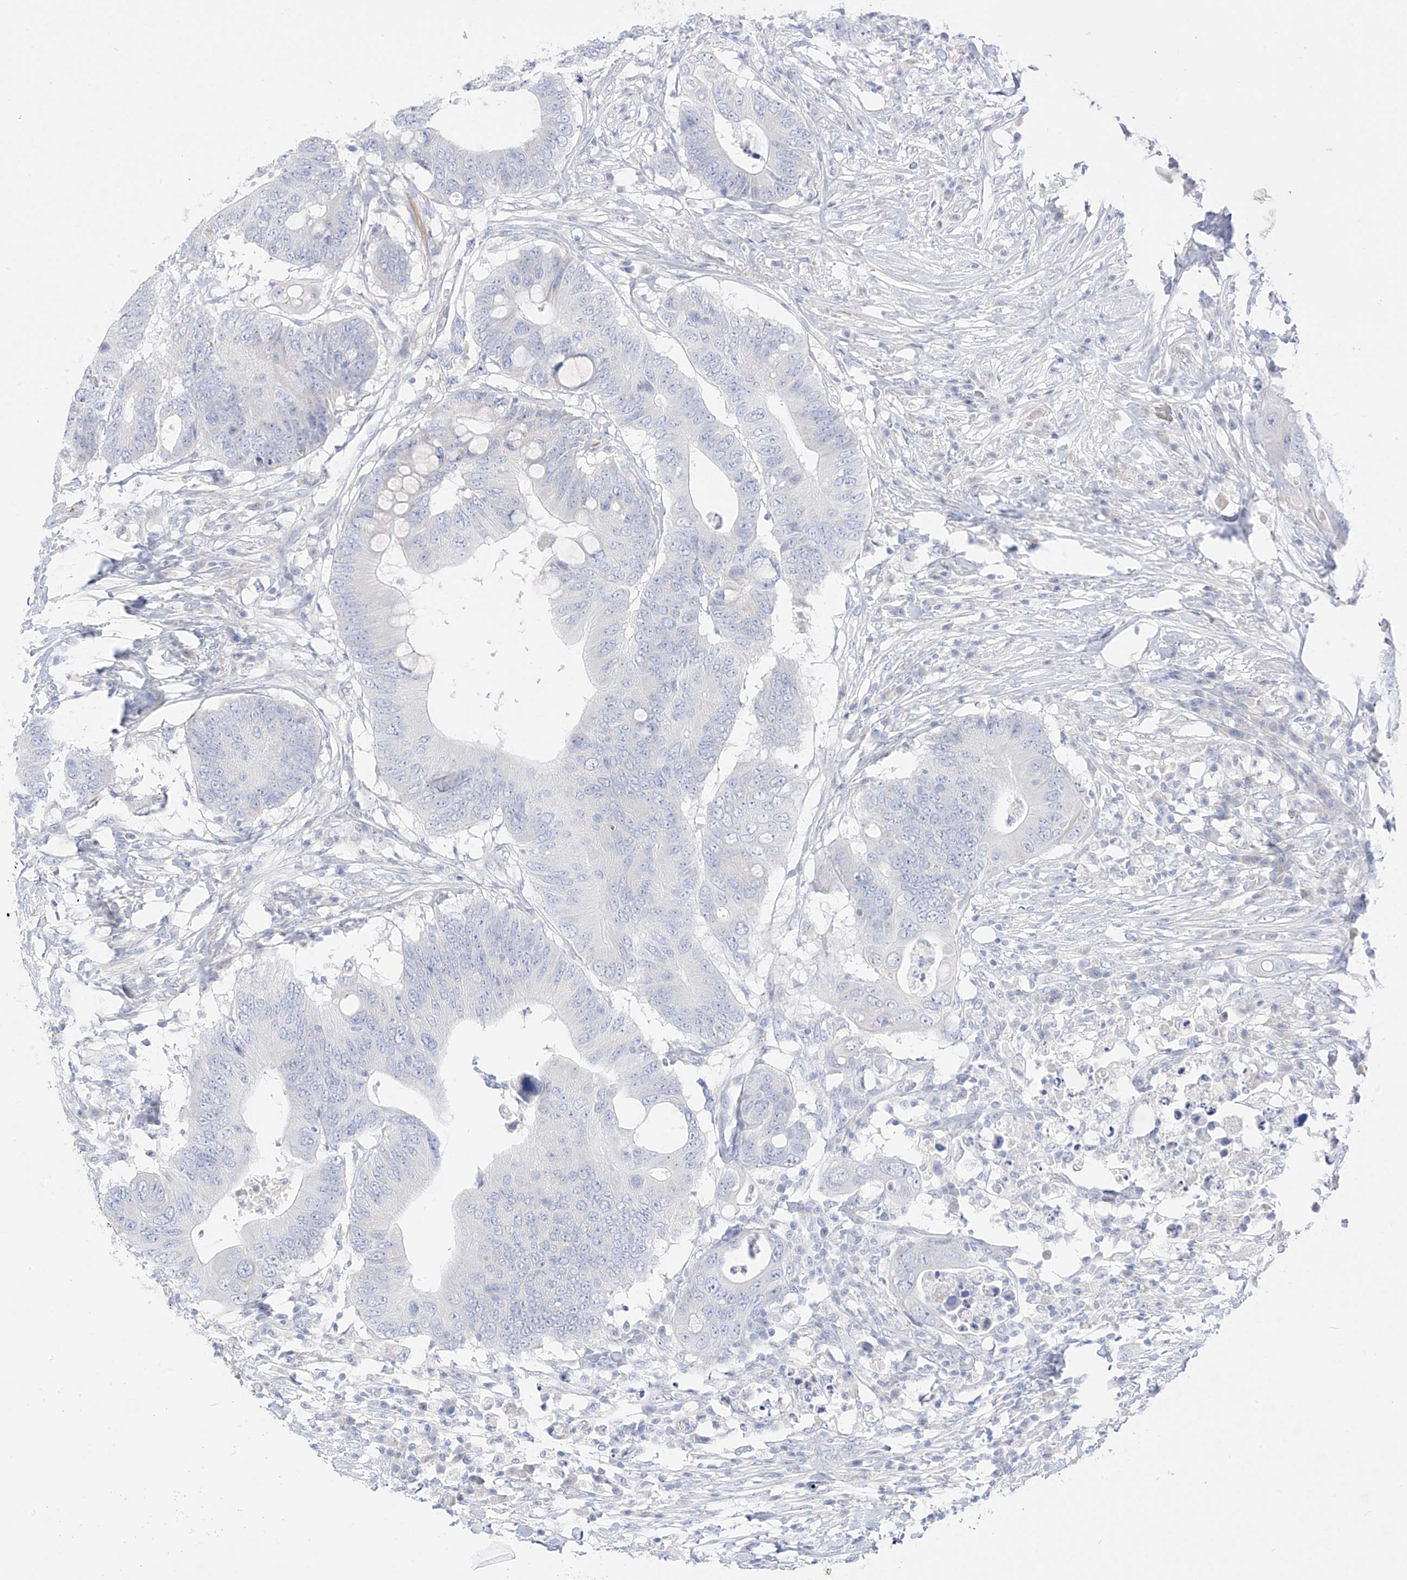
{"staining": {"intensity": "negative", "quantity": "none", "location": "none"}, "tissue": "colorectal cancer", "cell_type": "Tumor cells", "image_type": "cancer", "snomed": [{"axis": "morphology", "description": "Adenocarcinoma, NOS"}, {"axis": "topography", "description": "Colon"}], "caption": "A high-resolution histopathology image shows immunohistochemistry staining of adenocarcinoma (colorectal), which displays no significant expression in tumor cells.", "gene": "ST3GAL5", "patient": {"sex": "male", "age": 71}}